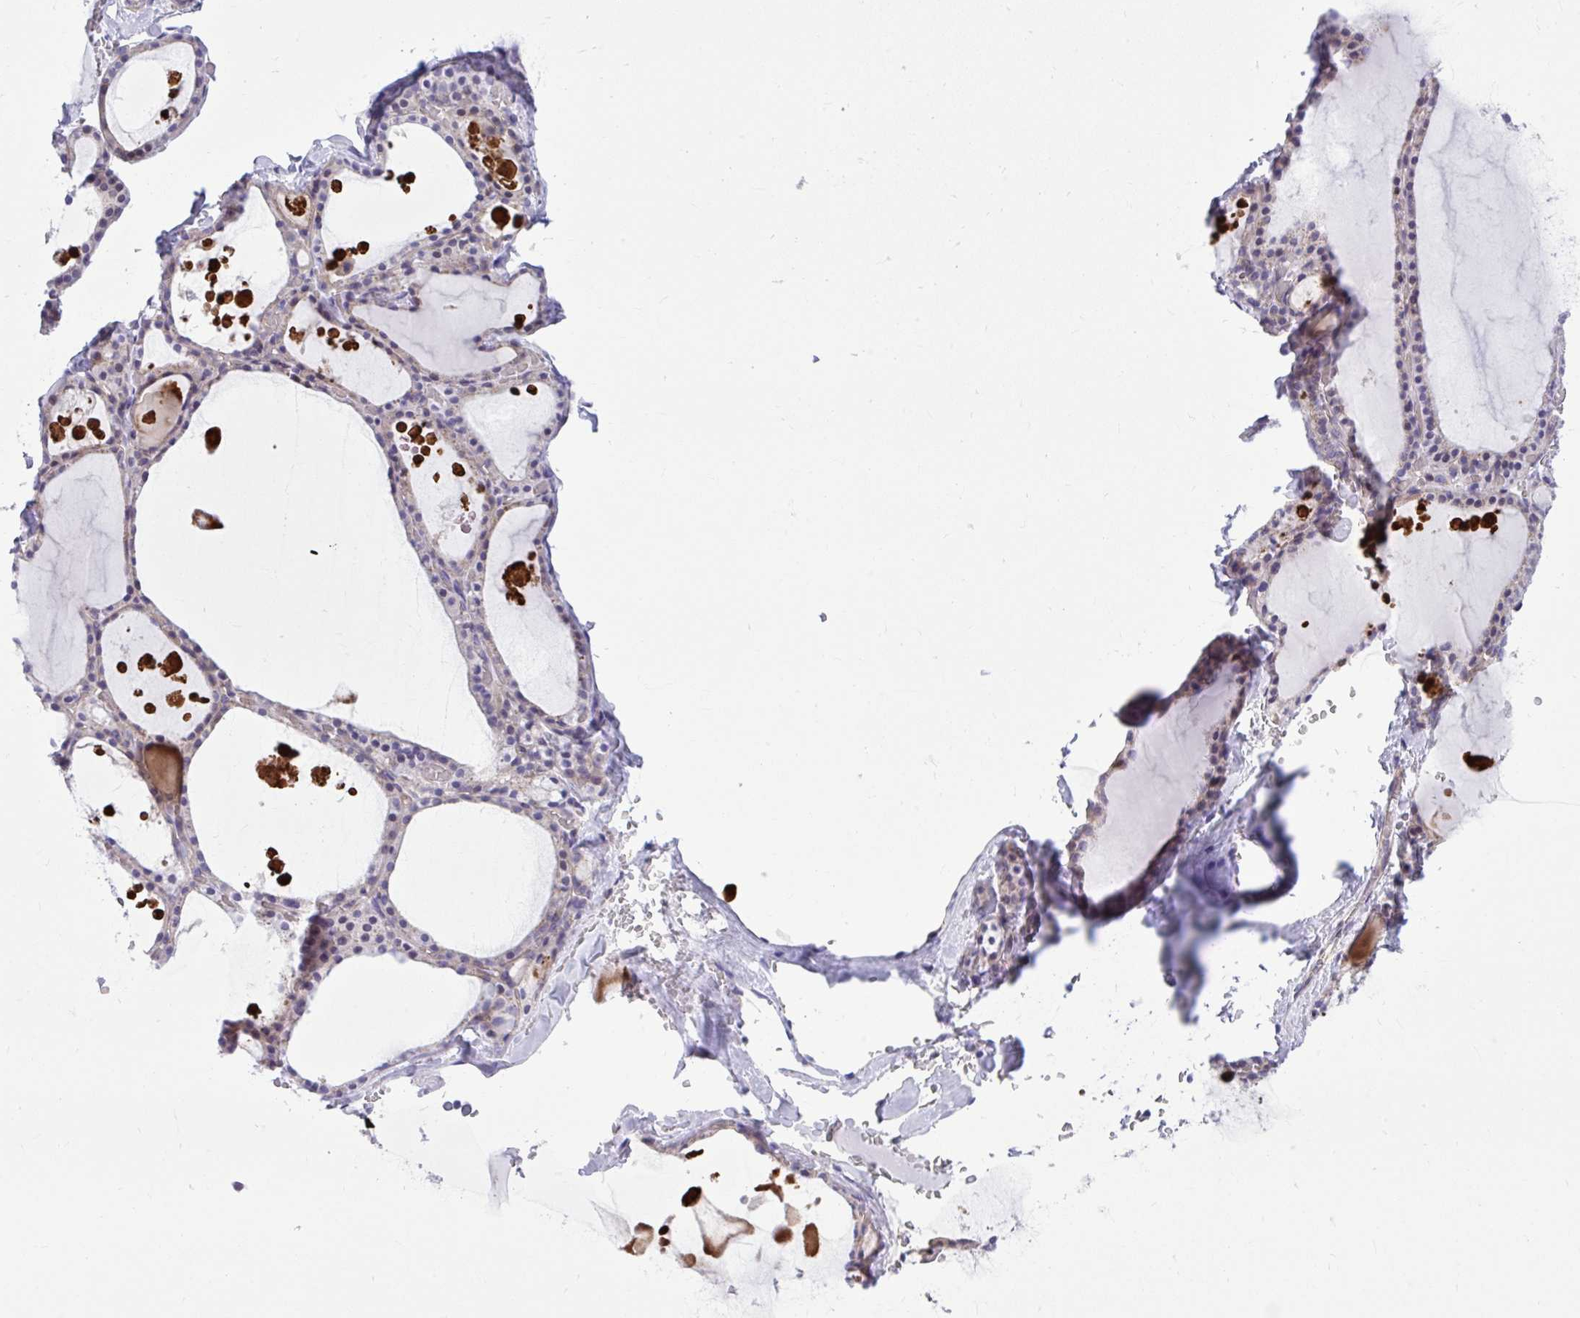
{"staining": {"intensity": "weak", "quantity": "<25%", "location": "cytoplasmic/membranous"}, "tissue": "thyroid gland", "cell_type": "Glandular cells", "image_type": "normal", "snomed": [{"axis": "morphology", "description": "Normal tissue, NOS"}, {"axis": "topography", "description": "Thyroid gland"}], "caption": "Immunohistochemistry histopathology image of normal thyroid gland stained for a protein (brown), which demonstrates no positivity in glandular cells. The staining is performed using DAB (3,3'-diaminobenzidine) brown chromogen with nuclei counter-stained in using hematoxylin.", "gene": "GRK4", "patient": {"sex": "male", "age": 56}}